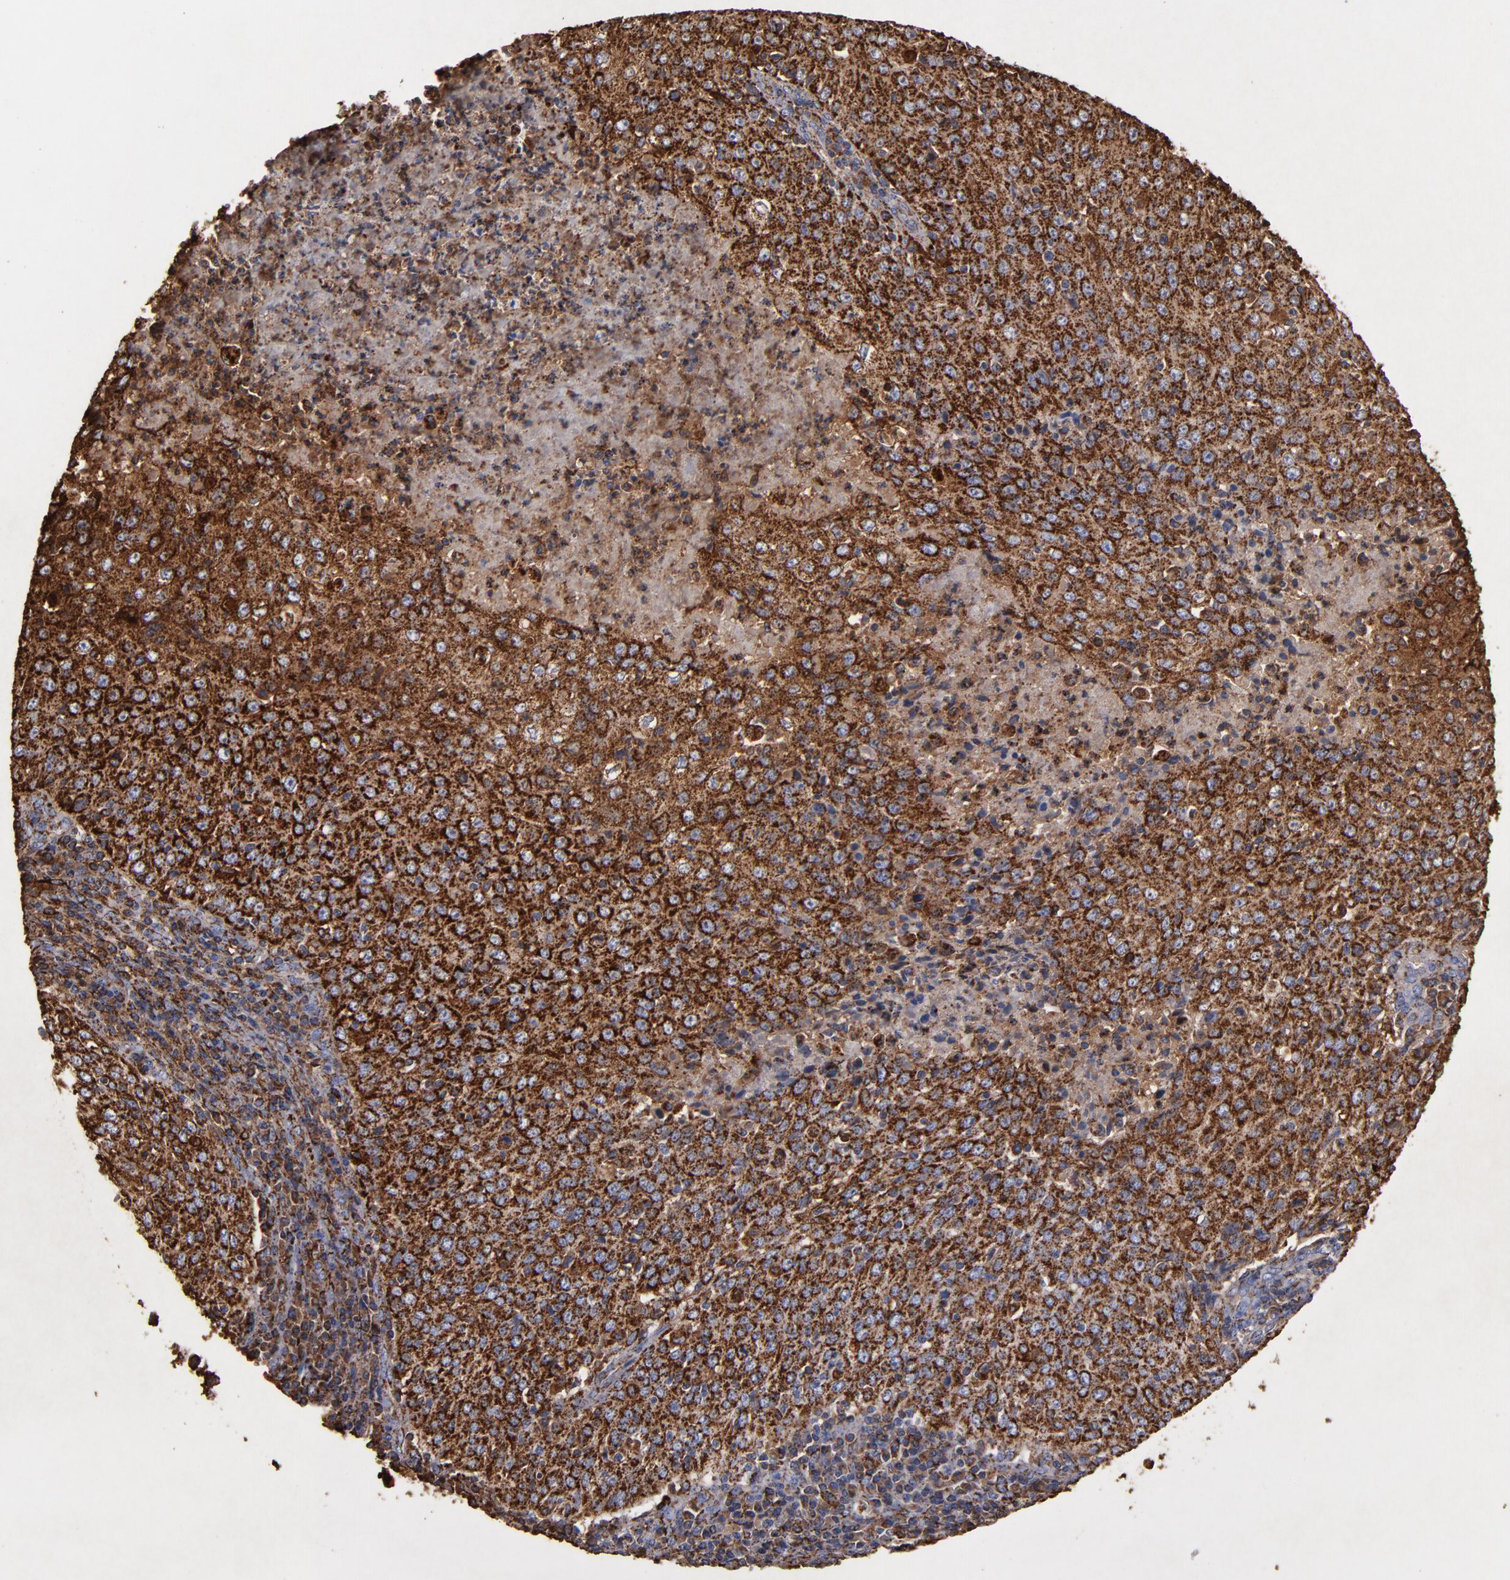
{"staining": {"intensity": "strong", "quantity": ">75%", "location": "cytoplasmic/membranous"}, "tissue": "cervical cancer", "cell_type": "Tumor cells", "image_type": "cancer", "snomed": [{"axis": "morphology", "description": "Squamous cell carcinoma, NOS"}, {"axis": "topography", "description": "Cervix"}], "caption": "This micrograph exhibits immunohistochemistry staining of squamous cell carcinoma (cervical), with high strong cytoplasmic/membranous expression in approximately >75% of tumor cells.", "gene": "SOD2", "patient": {"sex": "female", "age": 27}}